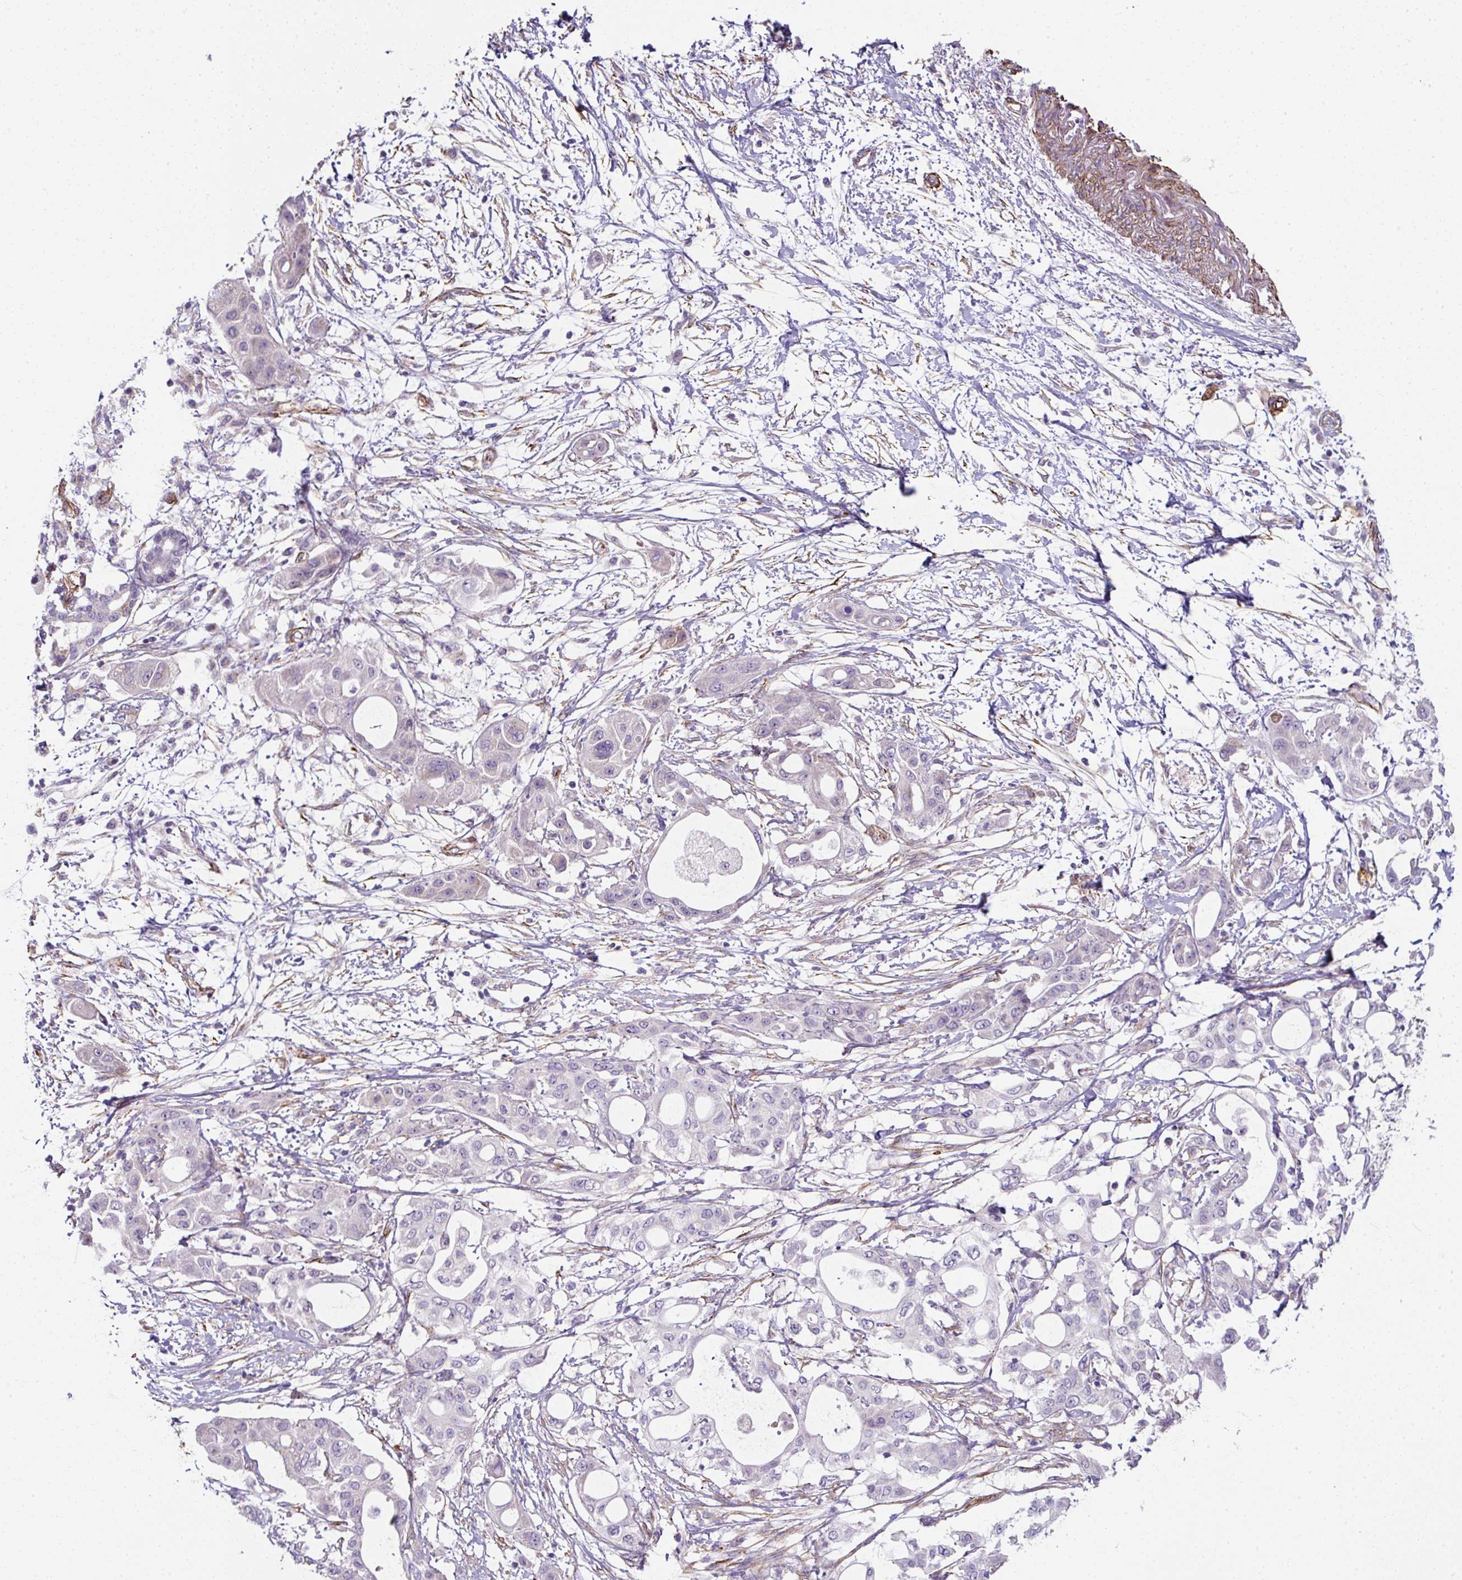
{"staining": {"intensity": "negative", "quantity": "none", "location": "none"}, "tissue": "pancreatic cancer", "cell_type": "Tumor cells", "image_type": "cancer", "snomed": [{"axis": "morphology", "description": "Adenocarcinoma, NOS"}, {"axis": "topography", "description": "Pancreas"}], "caption": "Photomicrograph shows no protein staining in tumor cells of pancreatic adenocarcinoma tissue.", "gene": "ANKUB1", "patient": {"sex": "male", "age": 68}}